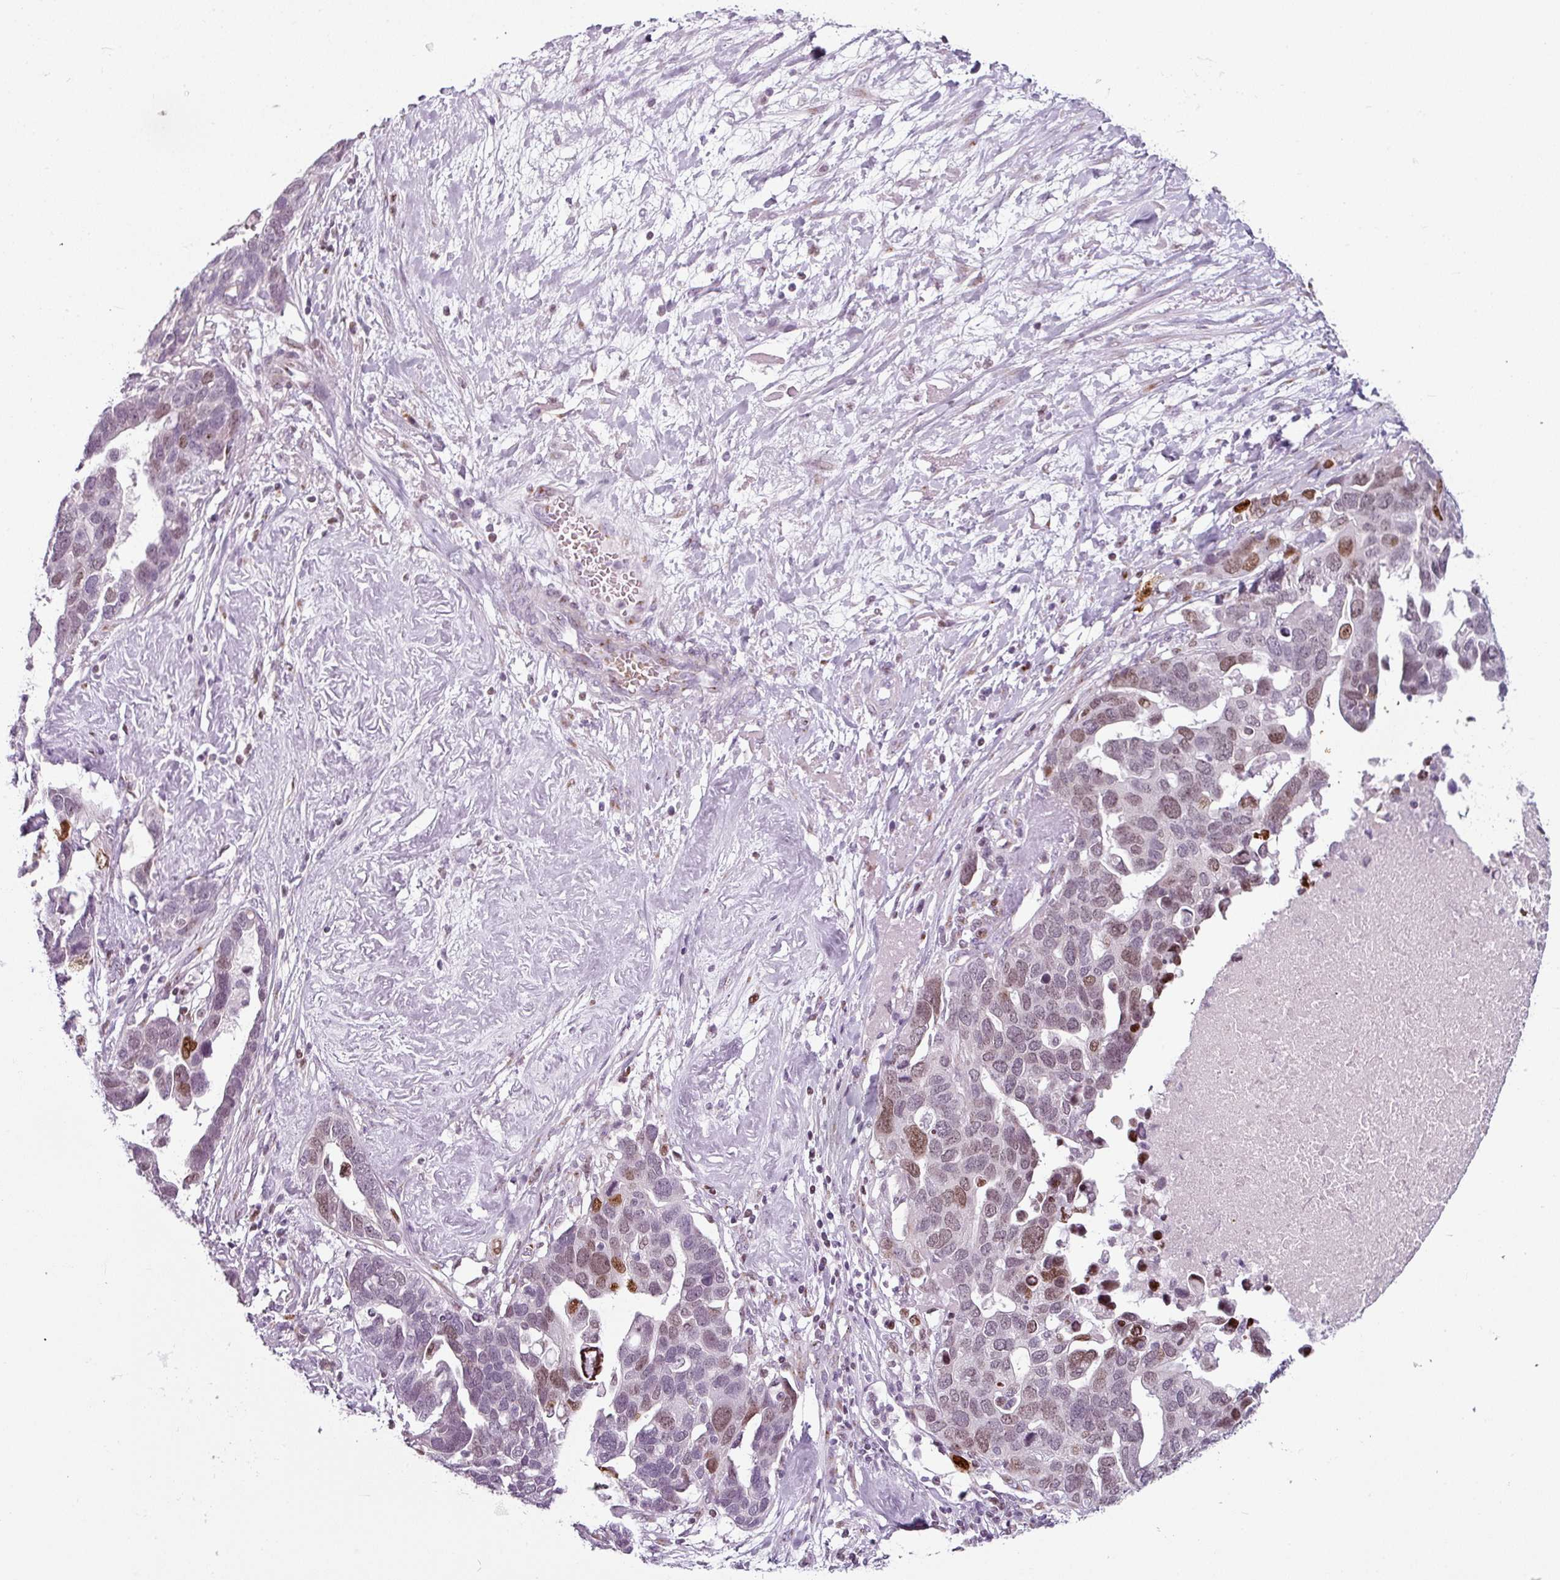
{"staining": {"intensity": "moderate", "quantity": "25%-75%", "location": "nuclear"}, "tissue": "ovarian cancer", "cell_type": "Tumor cells", "image_type": "cancer", "snomed": [{"axis": "morphology", "description": "Cystadenocarcinoma, serous, NOS"}, {"axis": "topography", "description": "Ovary"}], "caption": "Immunohistochemistry (IHC) micrograph of neoplastic tissue: human ovarian cancer (serous cystadenocarcinoma) stained using immunohistochemistry displays medium levels of moderate protein expression localized specifically in the nuclear of tumor cells, appearing as a nuclear brown color.", "gene": "SYT8", "patient": {"sex": "female", "age": 54}}